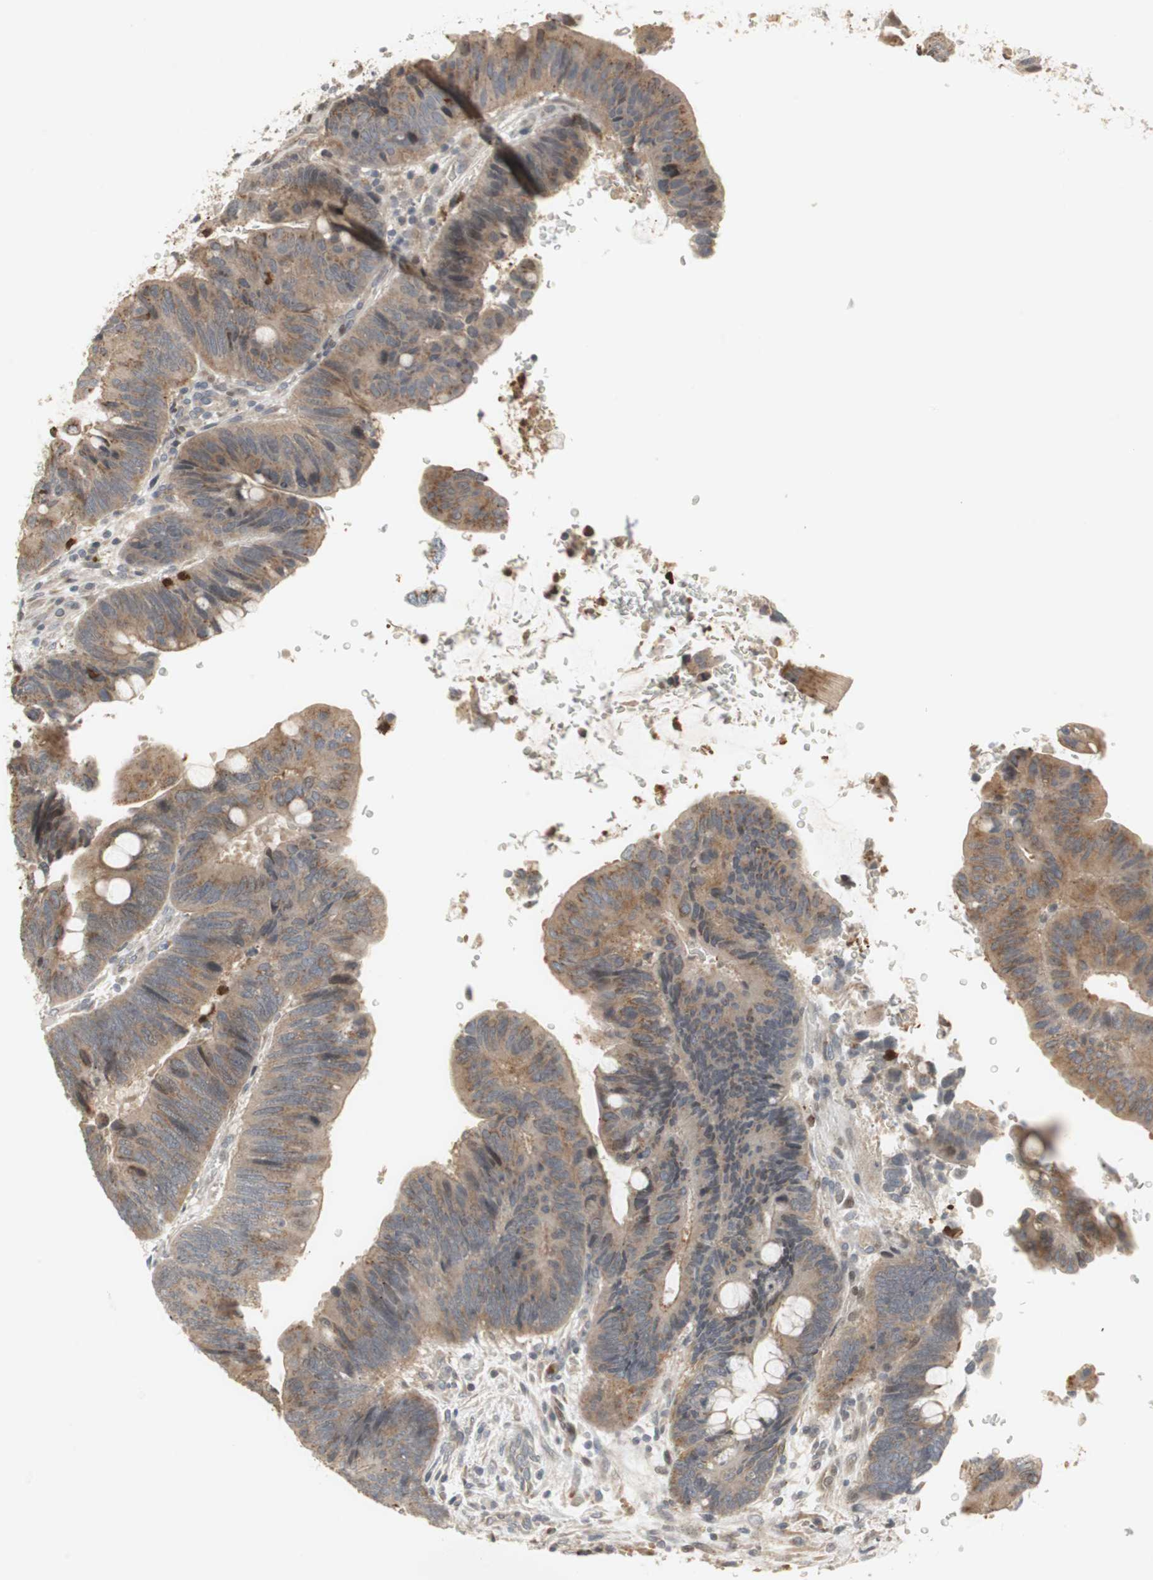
{"staining": {"intensity": "weak", "quantity": ">75%", "location": "cytoplasmic/membranous"}, "tissue": "colorectal cancer", "cell_type": "Tumor cells", "image_type": "cancer", "snomed": [{"axis": "morphology", "description": "Normal tissue, NOS"}, {"axis": "morphology", "description": "Adenocarcinoma, NOS"}, {"axis": "topography", "description": "Rectum"}, {"axis": "topography", "description": "Peripheral nerve tissue"}], "caption": "A low amount of weak cytoplasmic/membranous staining is present in approximately >75% of tumor cells in colorectal cancer (adenocarcinoma) tissue. (IHC, brightfield microscopy, high magnification).", "gene": "SNX4", "patient": {"sex": "male", "age": 92}}